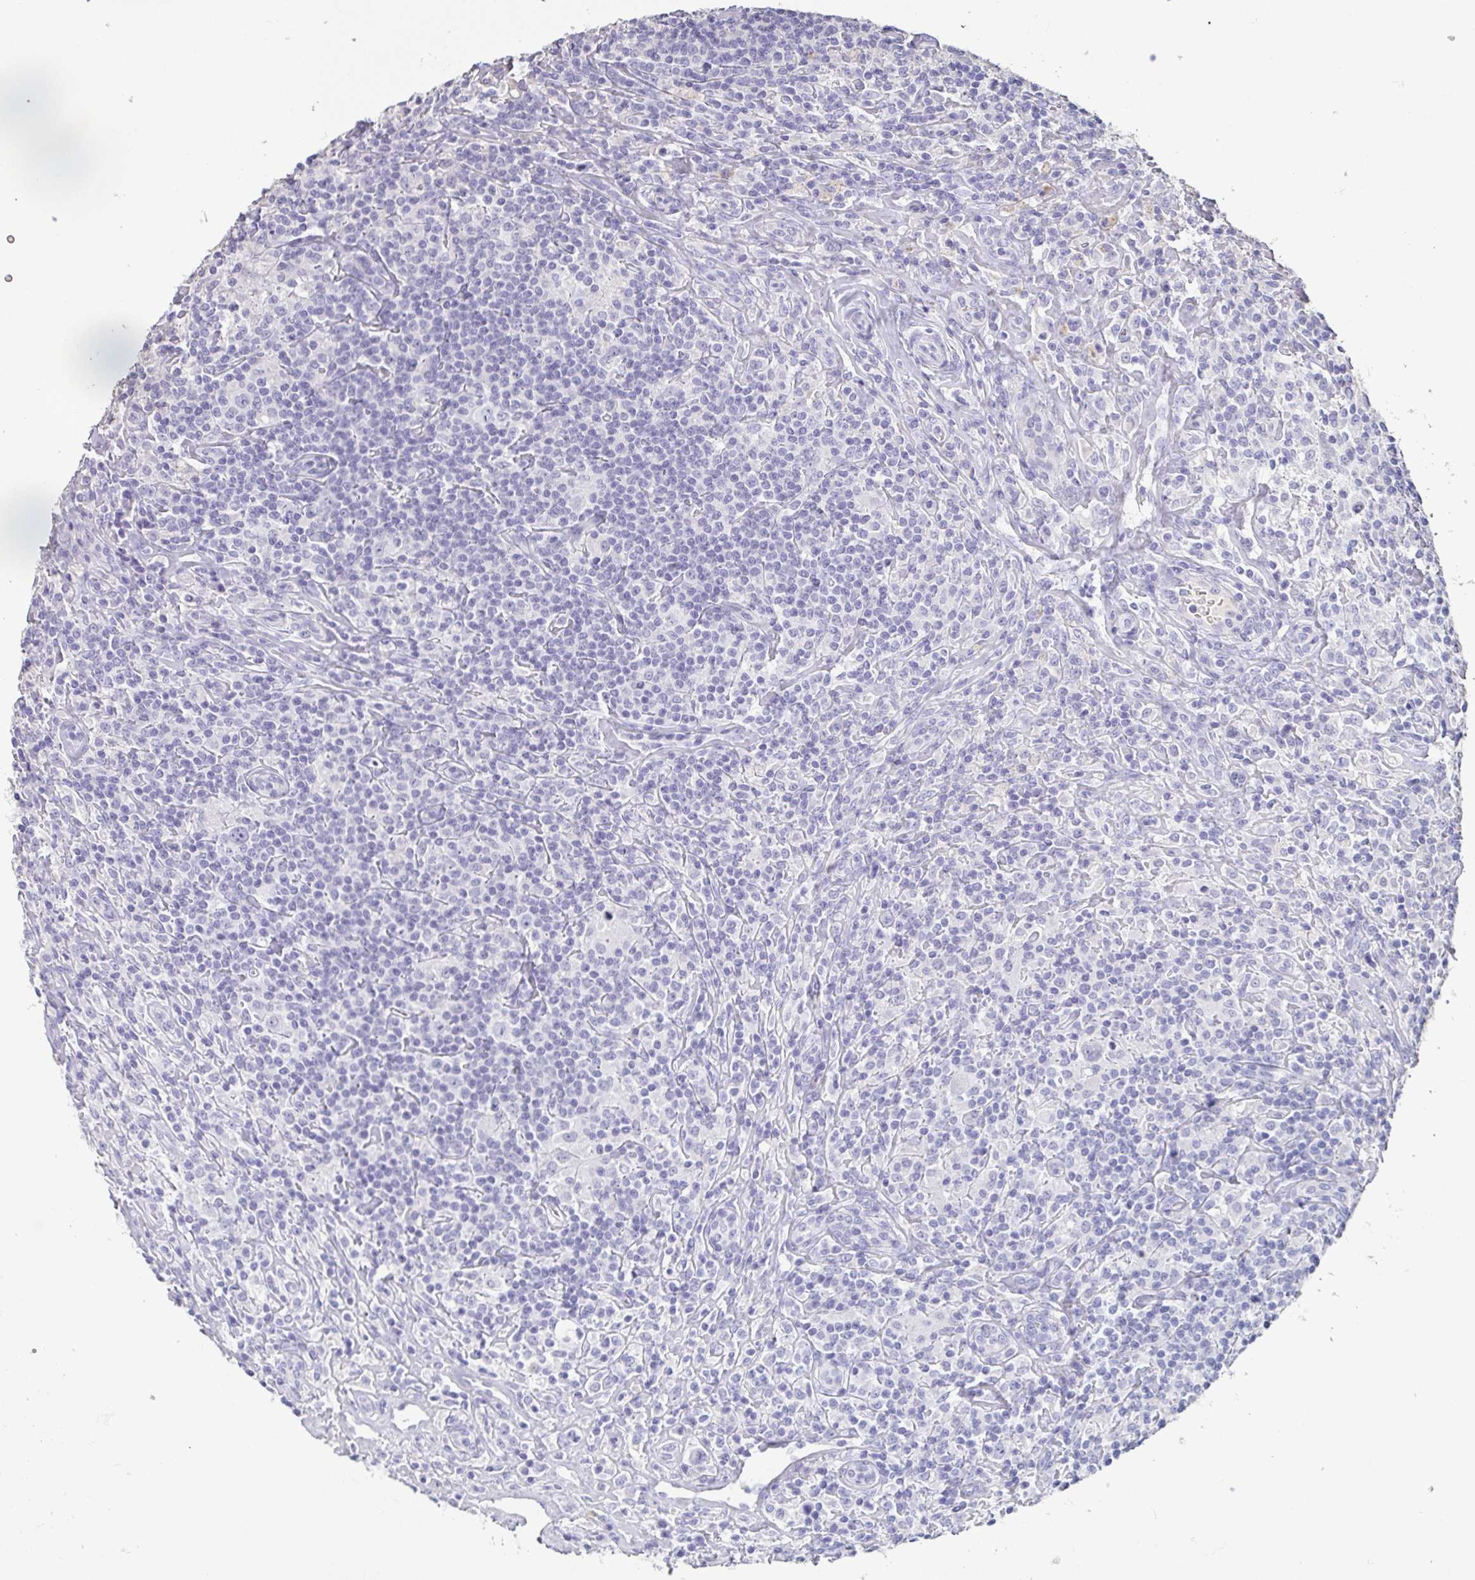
{"staining": {"intensity": "negative", "quantity": "none", "location": "none"}, "tissue": "lymphoma", "cell_type": "Tumor cells", "image_type": "cancer", "snomed": [{"axis": "morphology", "description": "Hodgkin's disease, NOS"}, {"axis": "morphology", "description": "Hodgkin's lymphoma, nodular sclerosis"}, {"axis": "topography", "description": "Lymph node"}], "caption": "High magnification brightfield microscopy of lymphoma stained with DAB (brown) and counterstained with hematoxylin (blue): tumor cells show no significant staining.", "gene": "BPIFA2", "patient": {"sex": "female", "age": 10}}